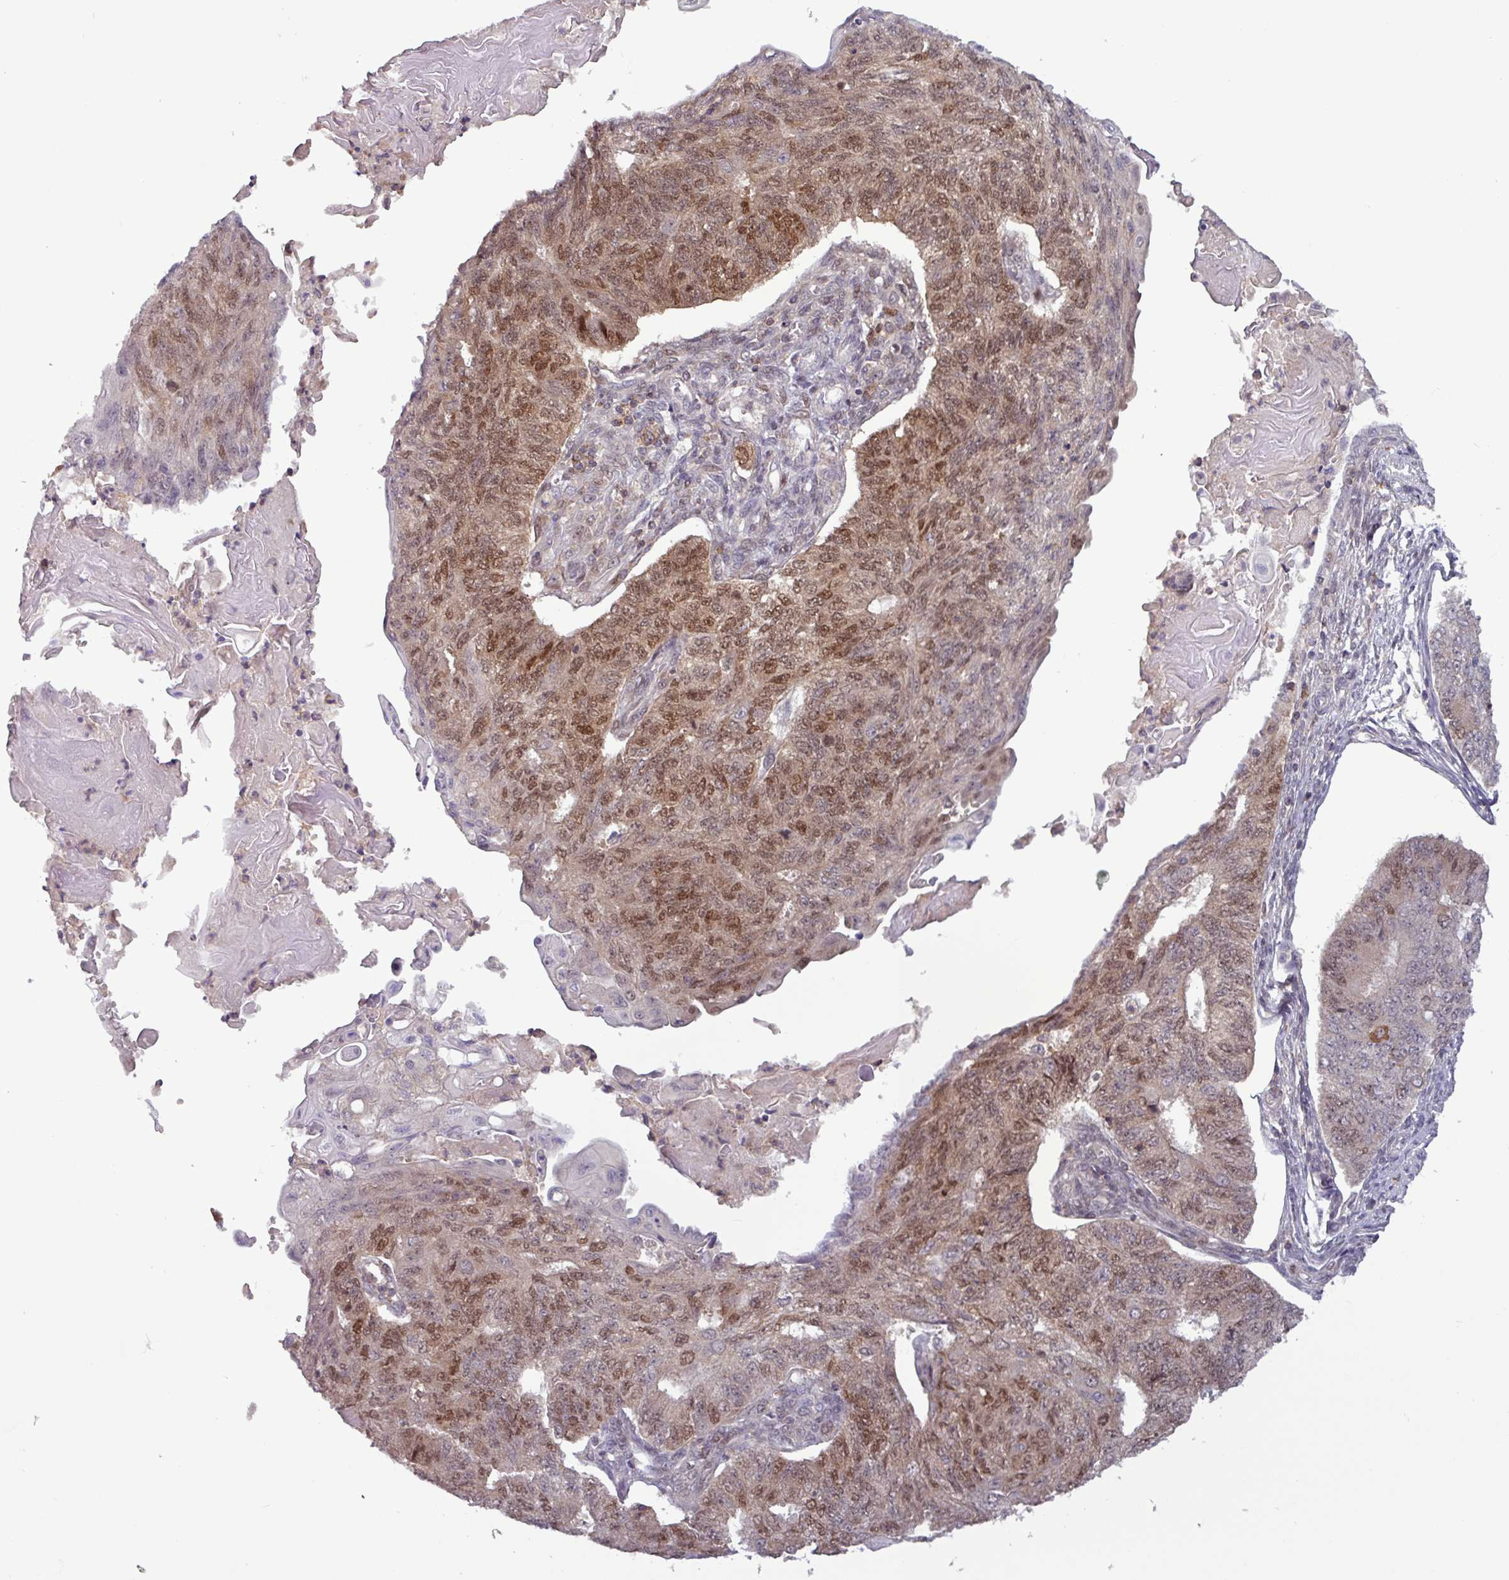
{"staining": {"intensity": "moderate", "quantity": ">75%", "location": "cytoplasmic/membranous,nuclear"}, "tissue": "endometrial cancer", "cell_type": "Tumor cells", "image_type": "cancer", "snomed": [{"axis": "morphology", "description": "Adenocarcinoma, NOS"}, {"axis": "topography", "description": "Endometrium"}], "caption": "An IHC image of tumor tissue is shown. Protein staining in brown labels moderate cytoplasmic/membranous and nuclear positivity in endometrial cancer (adenocarcinoma) within tumor cells.", "gene": "PRRX1", "patient": {"sex": "female", "age": 32}}